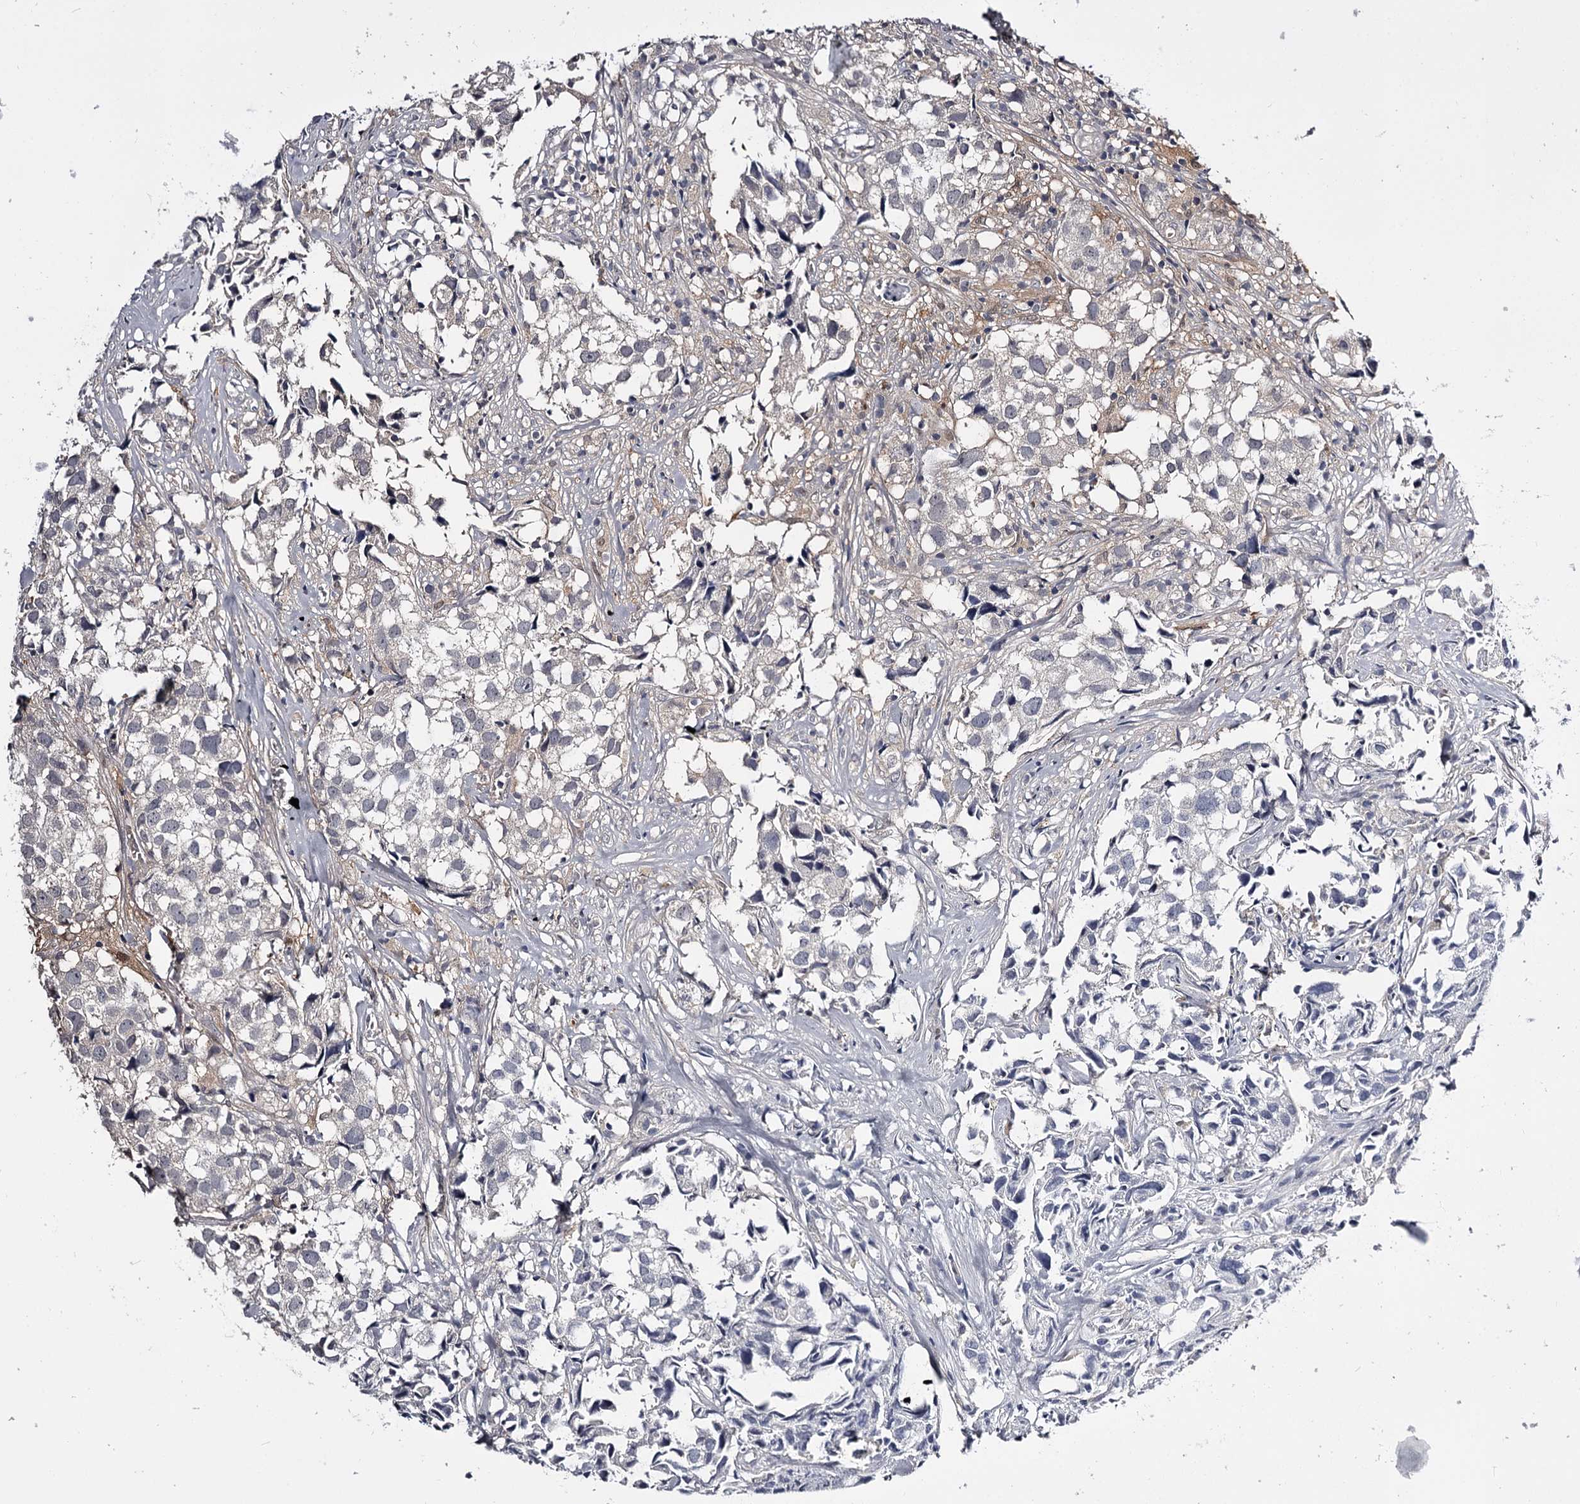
{"staining": {"intensity": "negative", "quantity": "none", "location": "none"}, "tissue": "urothelial cancer", "cell_type": "Tumor cells", "image_type": "cancer", "snomed": [{"axis": "morphology", "description": "Urothelial carcinoma, High grade"}, {"axis": "topography", "description": "Urinary bladder"}], "caption": "Immunohistochemistry (IHC) of urothelial cancer shows no positivity in tumor cells.", "gene": "GSTO1", "patient": {"sex": "female", "age": 75}}